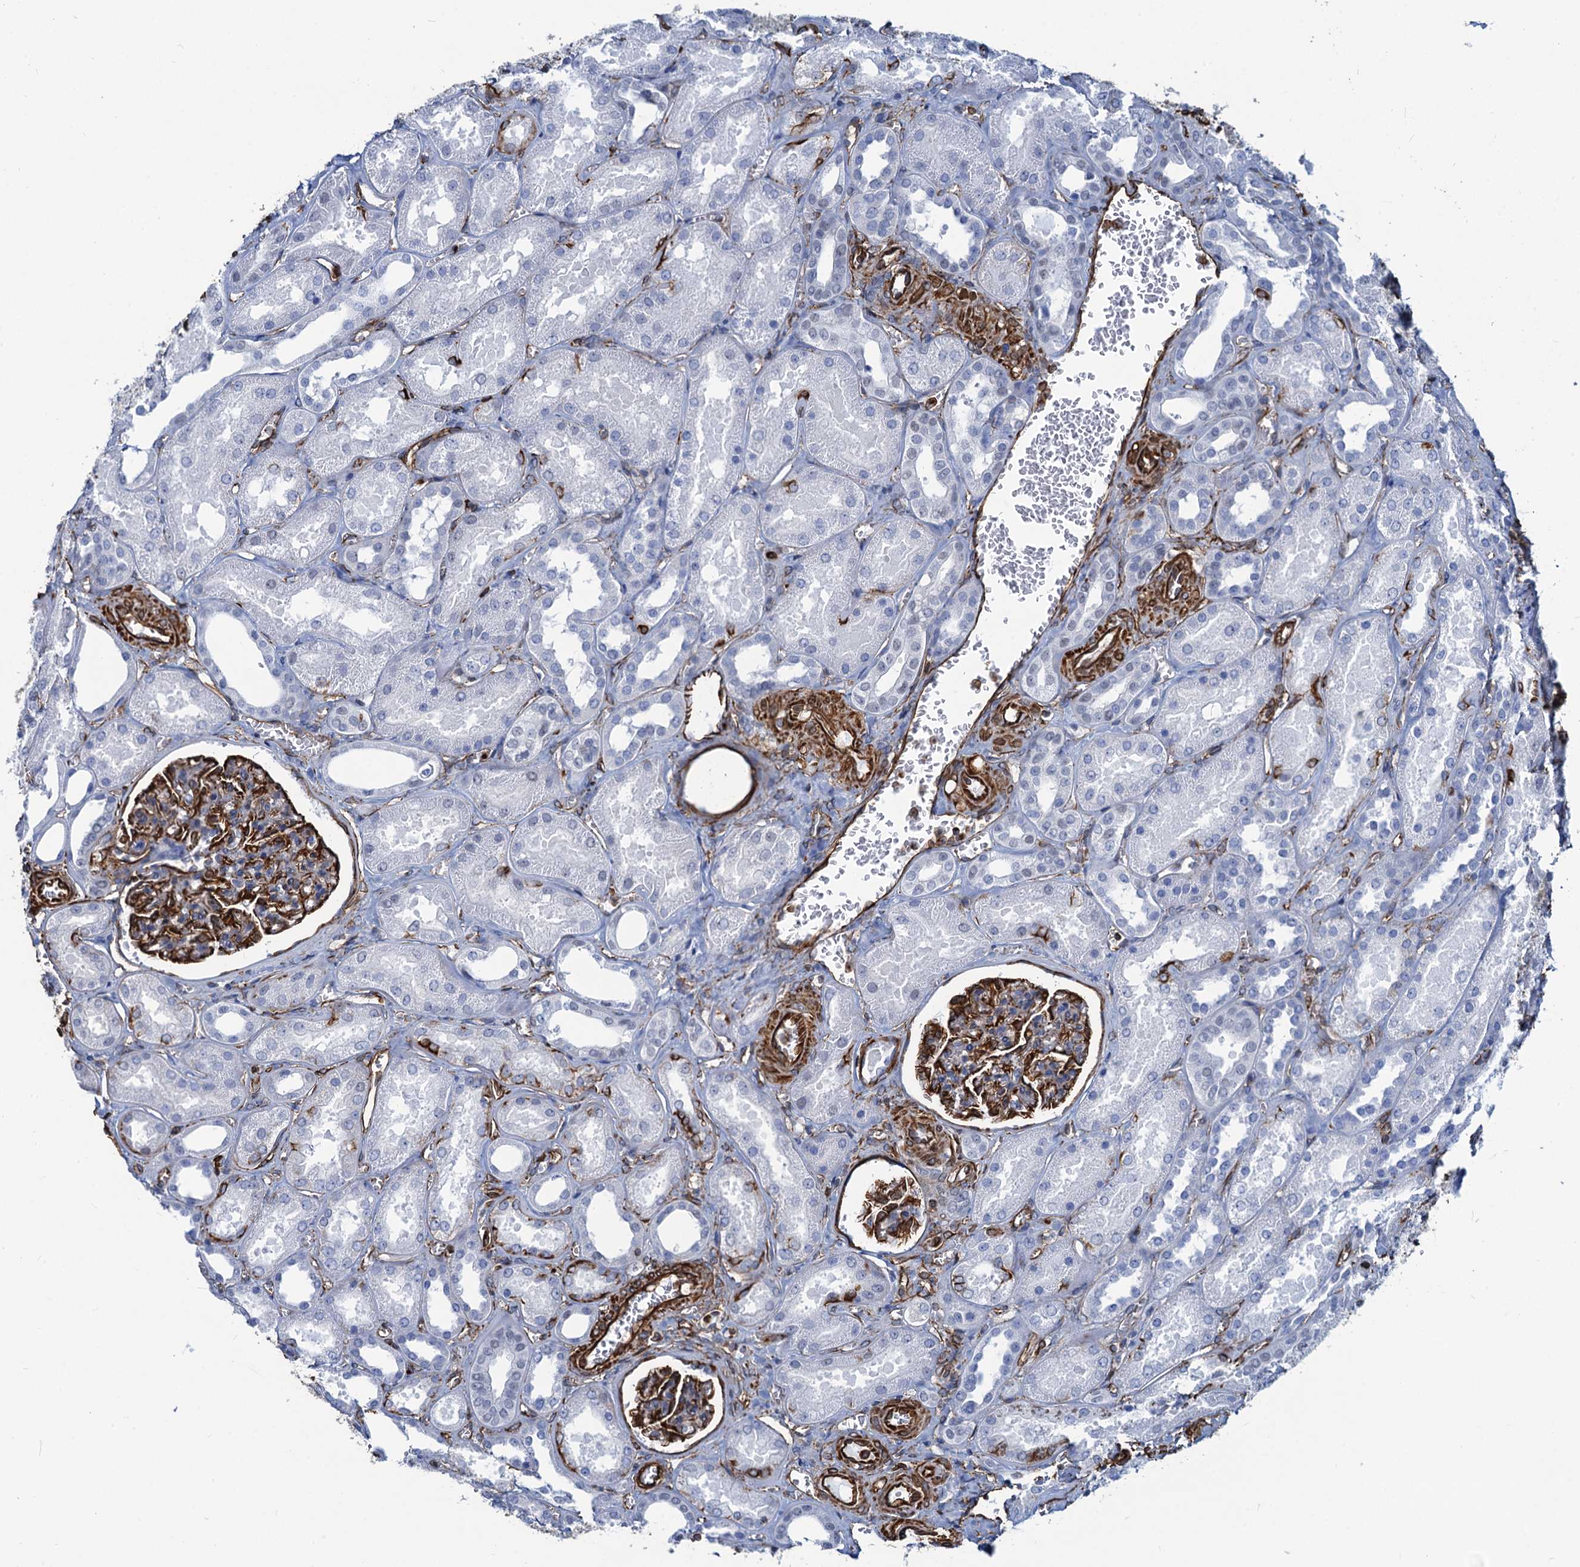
{"staining": {"intensity": "strong", "quantity": "25%-75%", "location": "cytoplasmic/membranous"}, "tissue": "kidney", "cell_type": "Cells in glomeruli", "image_type": "normal", "snomed": [{"axis": "morphology", "description": "Normal tissue, NOS"}, {"axis": "morphology", "description": "Adenocarcinoma, NOS"}, {"axis": "topography", "description": "Kidney"}], "caption": "High-power microscopy captured an immunohistochemistry image of benign kidney, revealing strong cytoplasmic/membranous positivity in approximately 25%-75% of cells in glomeruli. The staining is performed using DAB (3,3'-diaminobenzidine) brown chromogen to label protein expression. The nuclei are counter-stained blue using hematoxylin.", "gene": "PGM2", "patient": {"sex": "female", "age": 68}}